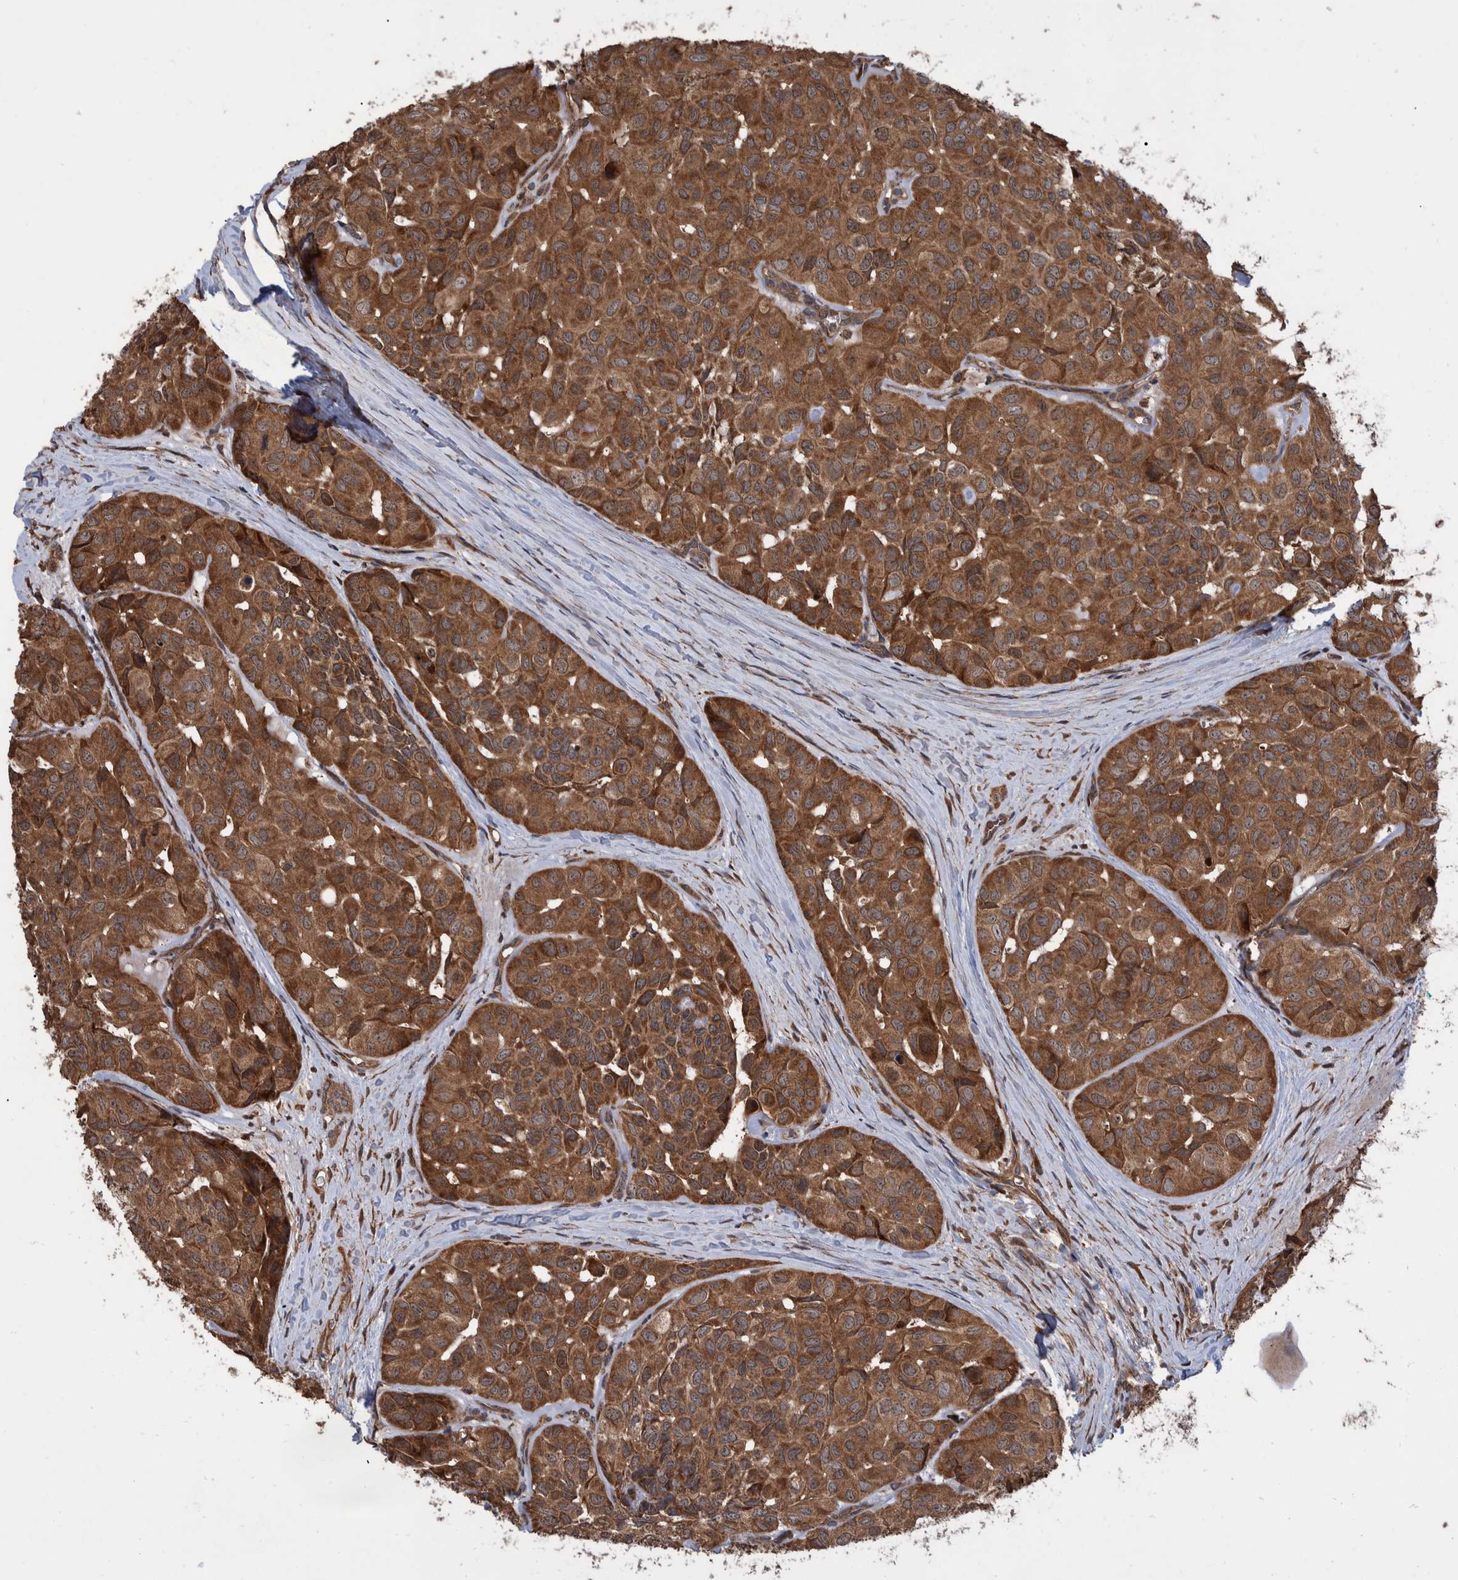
{"staining": {"intensity": "moderate", "quantity": ">75%", "location": "cytoplasmic/membranous"}, "tissue": "head and neck cancer", "cell_type": "Tumor cells", "image_type": "cancer", "snomed": [{"axis": "morphology", "description": "Adenocarcinoma, NOS"}, {"axis": "topography", "description": "Salivary gland, NOS"}, {"axis": "topography", "description": "Head-Neck"}], "caption": "Protein staining of head and neck cancer (adenocarcinoma) tissue reveals moderate cytoplasmic/membranous staining in approximately >75% of tumor cells.", "gene": "VBP1", "patient": {"sex": "female", "age": 76}}